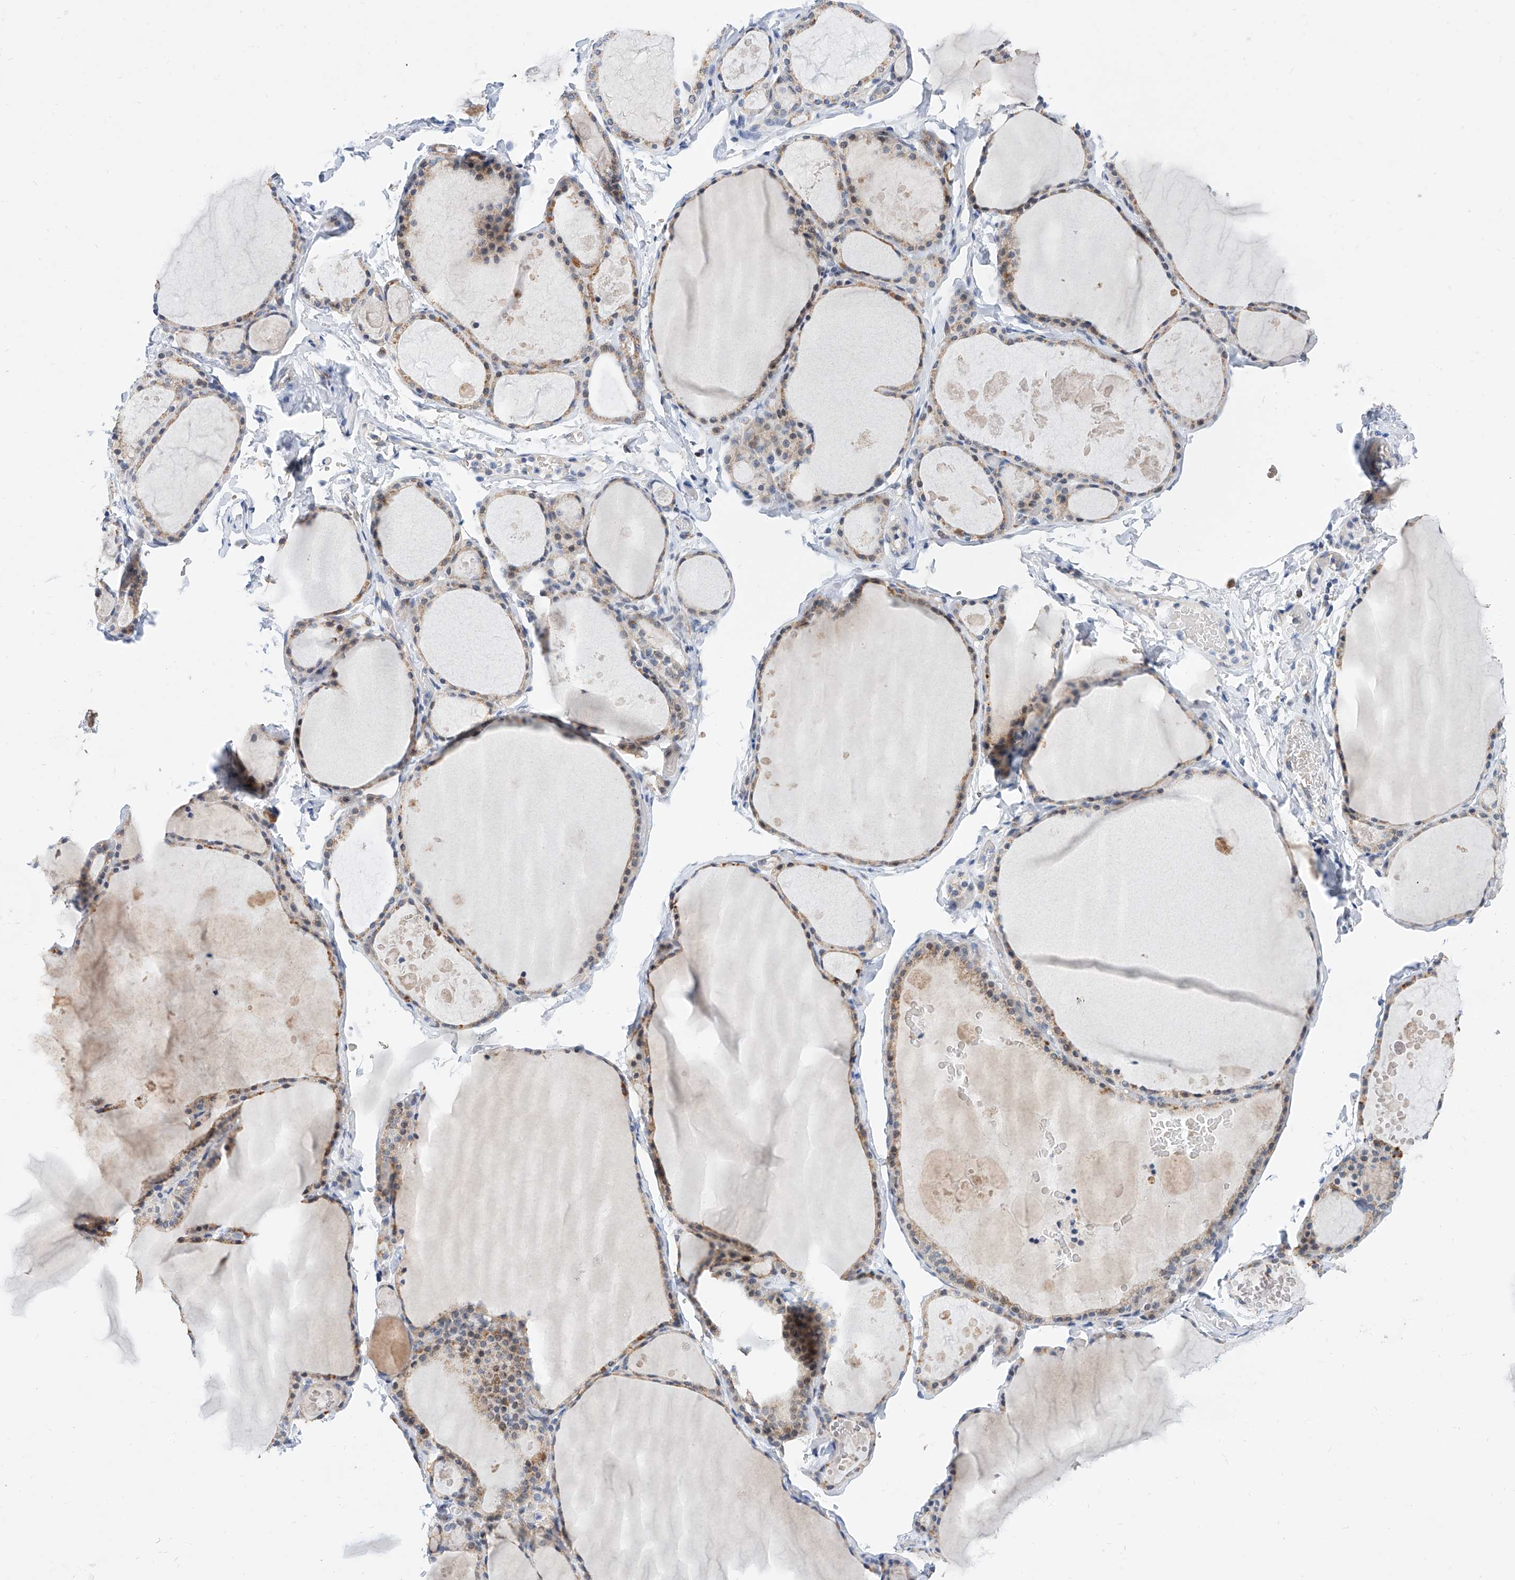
{"staining": {"intensity": "moderate", "quantity": ">75%", "location": "cytoplasmic/membranous"}, "tissue": "thyroid gland", "cell_type": "Glandular cells", "image_type": "normal", "snomed": [{"axis": "morphology", "description": "Normal tissue, NOS"}, {"axis": "topography", "description": "Thyroid gland"}], "caption": "About >75% of glandular cells in benign human thyroid gland exhibit moderate cytoplasmic/membranous protein staining as visualized by brown immunohistochemical staining.", "gene": "BPTF", "patient": {"sex": "male", "age": 56}}